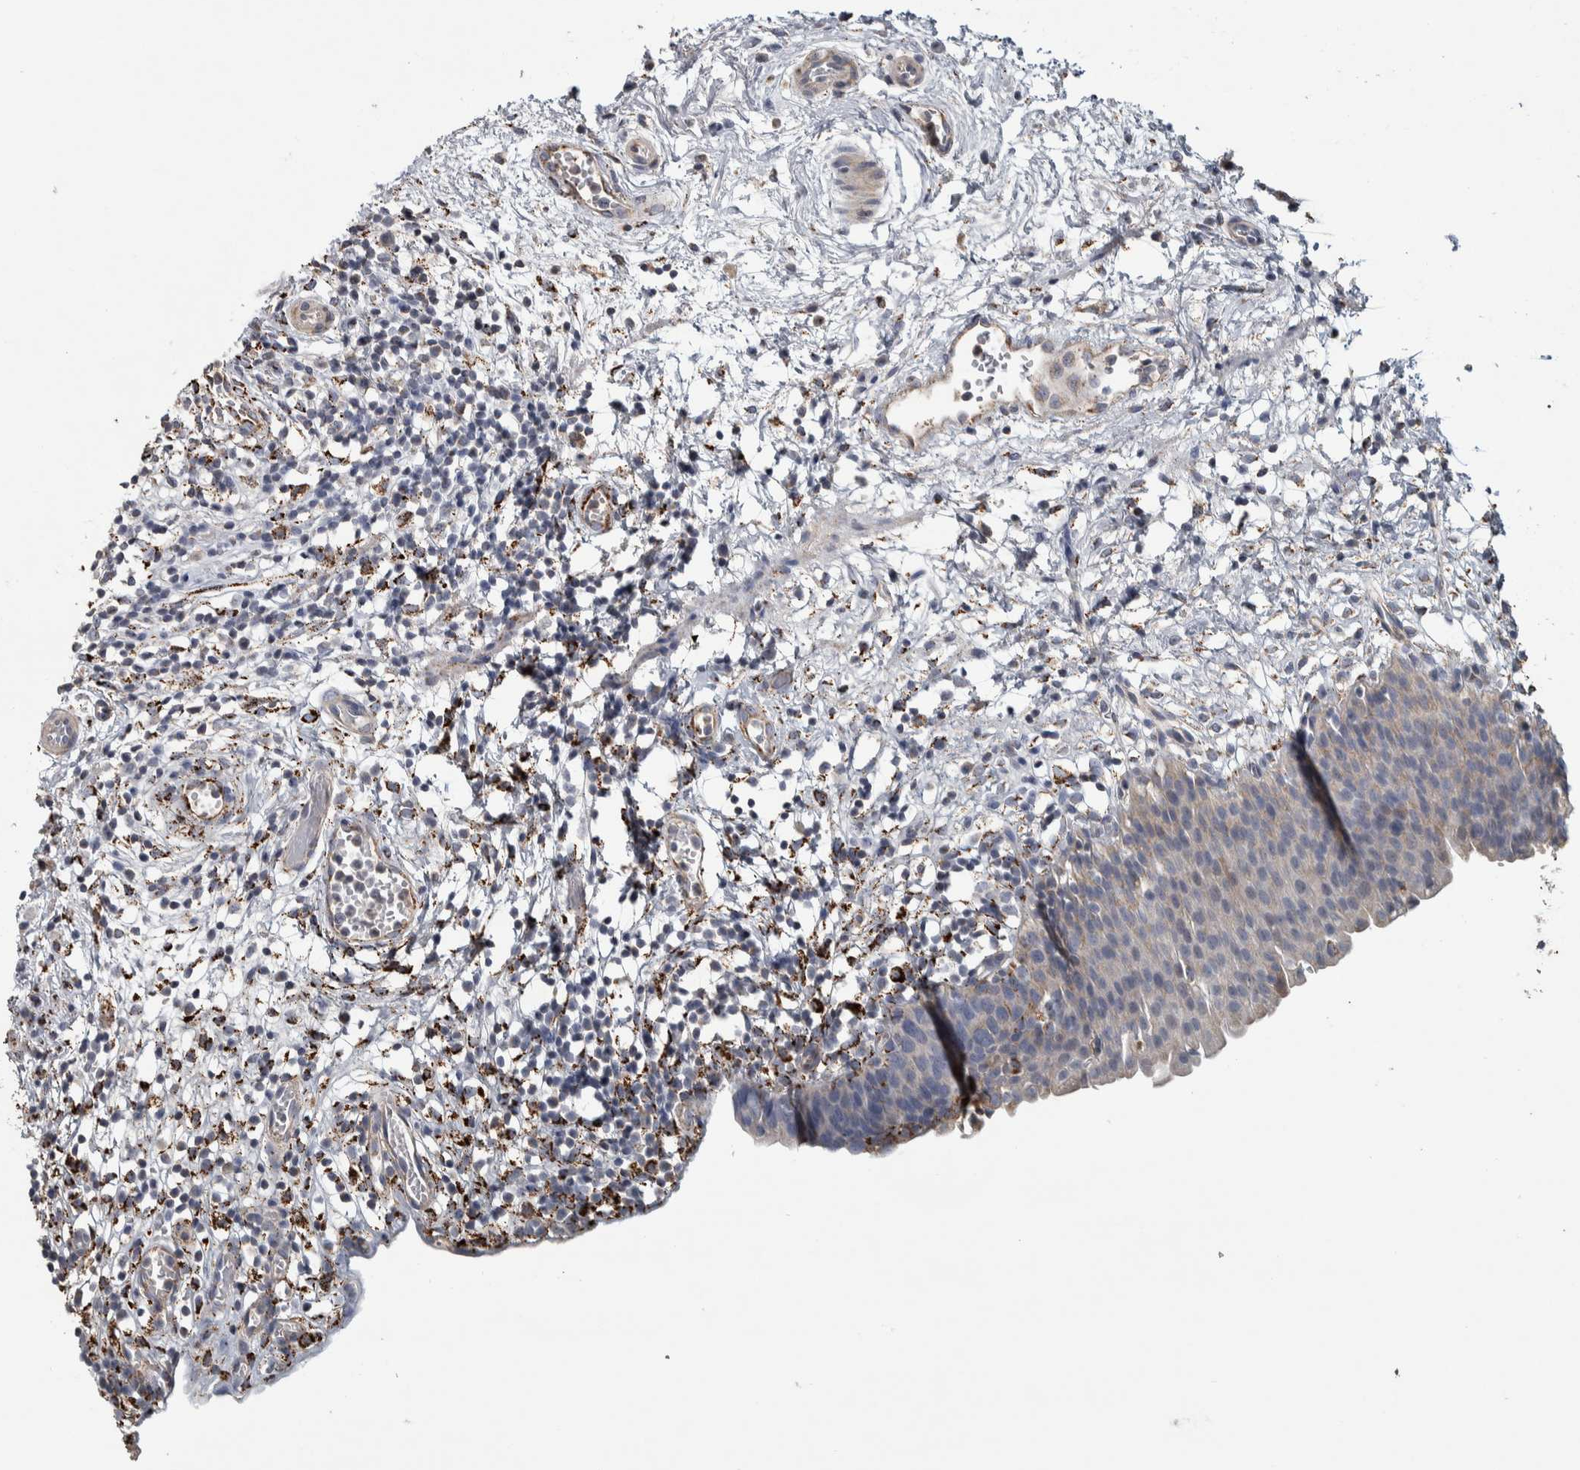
{"staining": {"intensity": "strong", "quantity": "<25%", "location": "cytoplasmic/membranous"}, "tissue": "urinary bladder", "cell_type": "Urothelial cells", "image_type": "normal", "snomed": [{"axis": "morphology", "description": "Normal tissue, NOS"}, {"axis": "topography", "description": "Urinary bladder"}], "caption": "This is a micrograph of immunohistochemistry (IHC) staining of normal urinary bladder, which shows strong staining in the cytoplasmic/membranous of urothelial cells.", "gene": "FAM78A", "patient": {"sex": "male", "age": 37}}